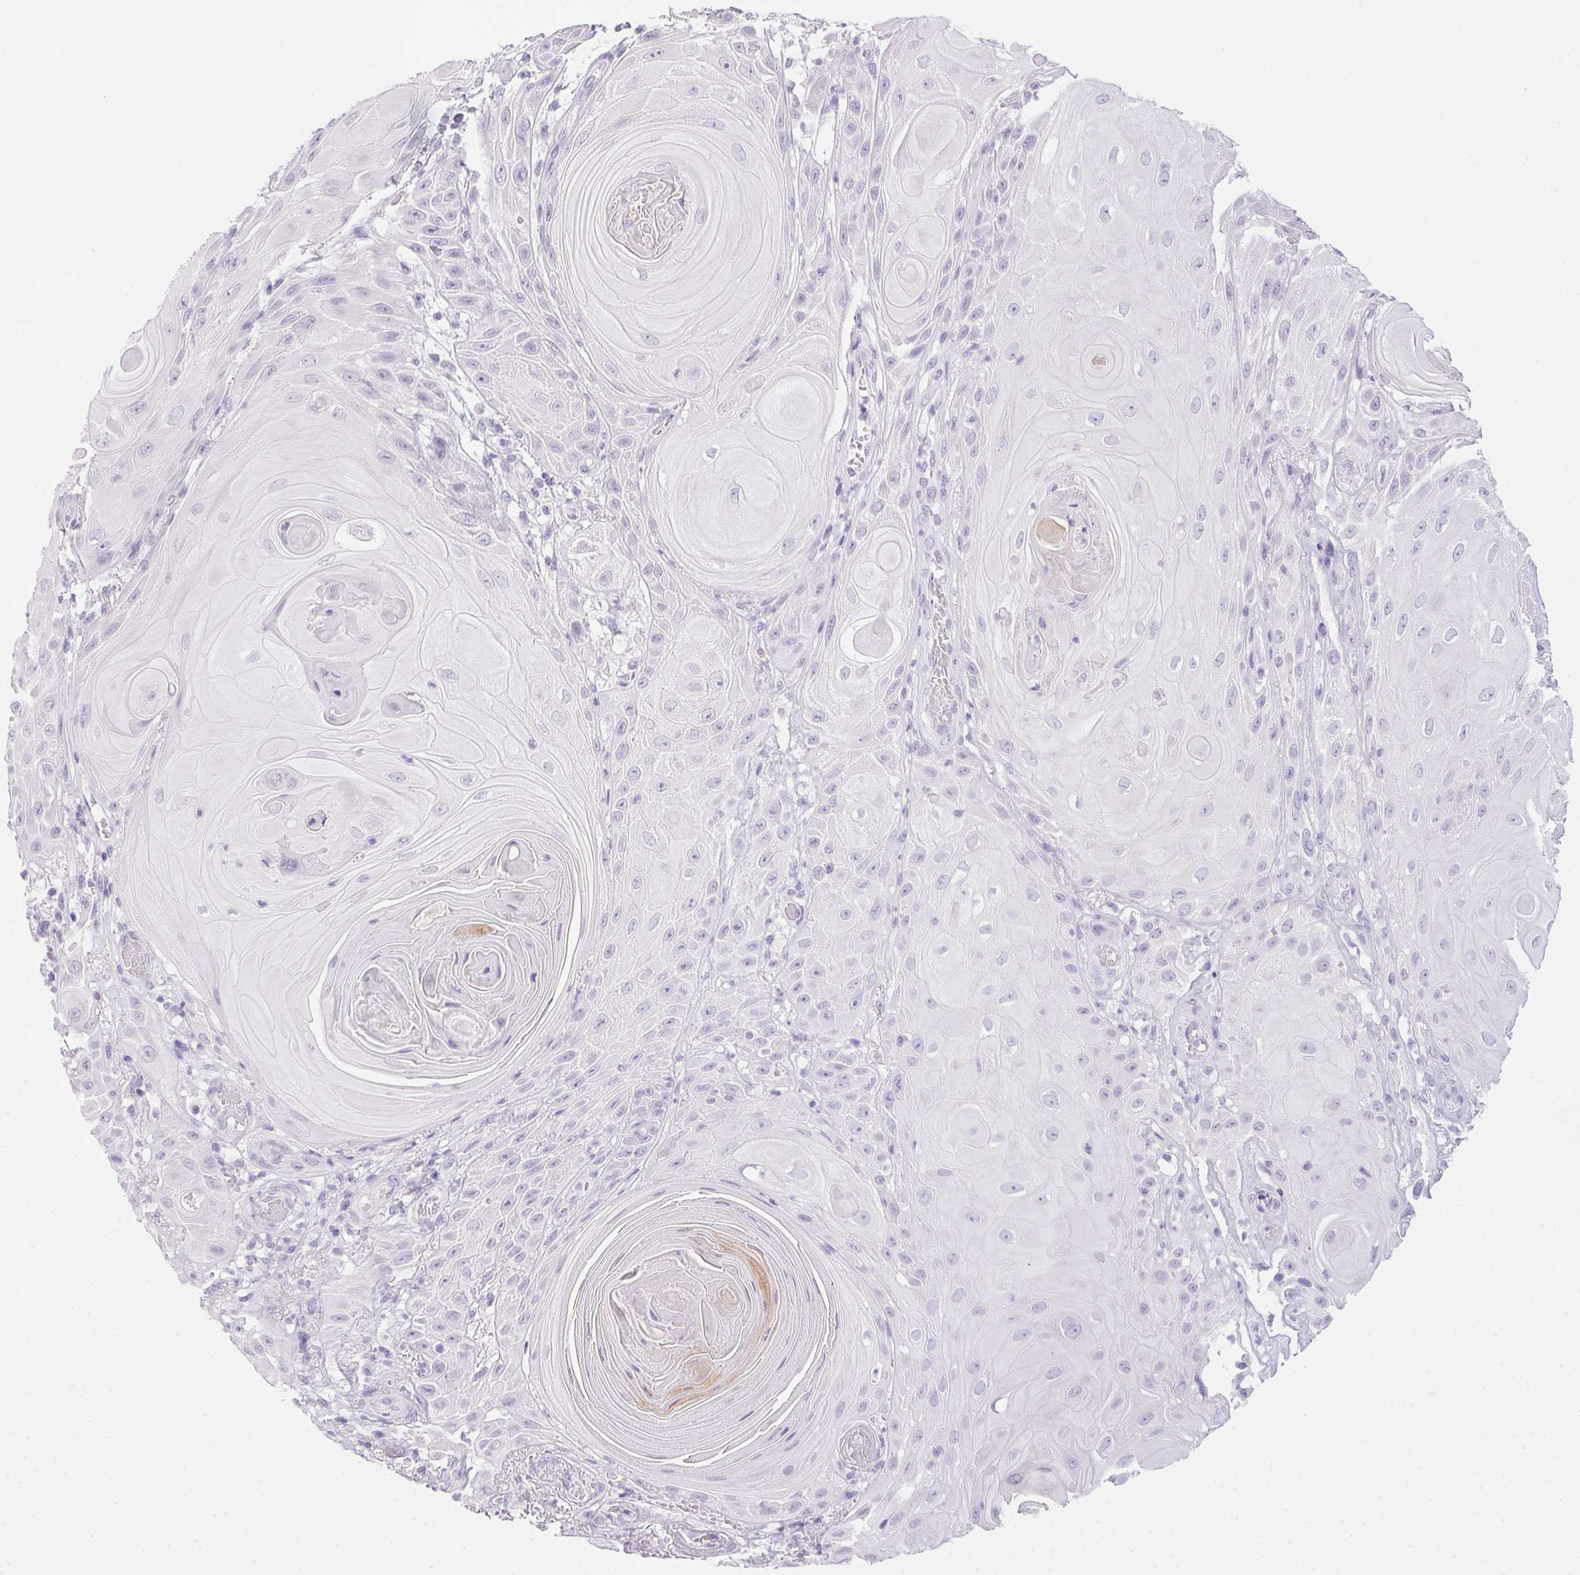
{"staining": {"intensity": "negative", "quantity": "none", "location": "none"}, "tissue": "skin cancer", "cell_type": "Tumor cells", "image_type": "cancer", "snomed": [{"axis": "morphology", "description": "Squamous cell carcinoma, NOS"}, {"axis": "topography", "description": "Skin"}], "caption": "Image shows no significant protein positivity in tumor cells of skin cancer (squamous cell carcinoma). Nuclei are stained in blue.", "gene": "POPDC2", "patient": {"sex": "male", "age": 62}}